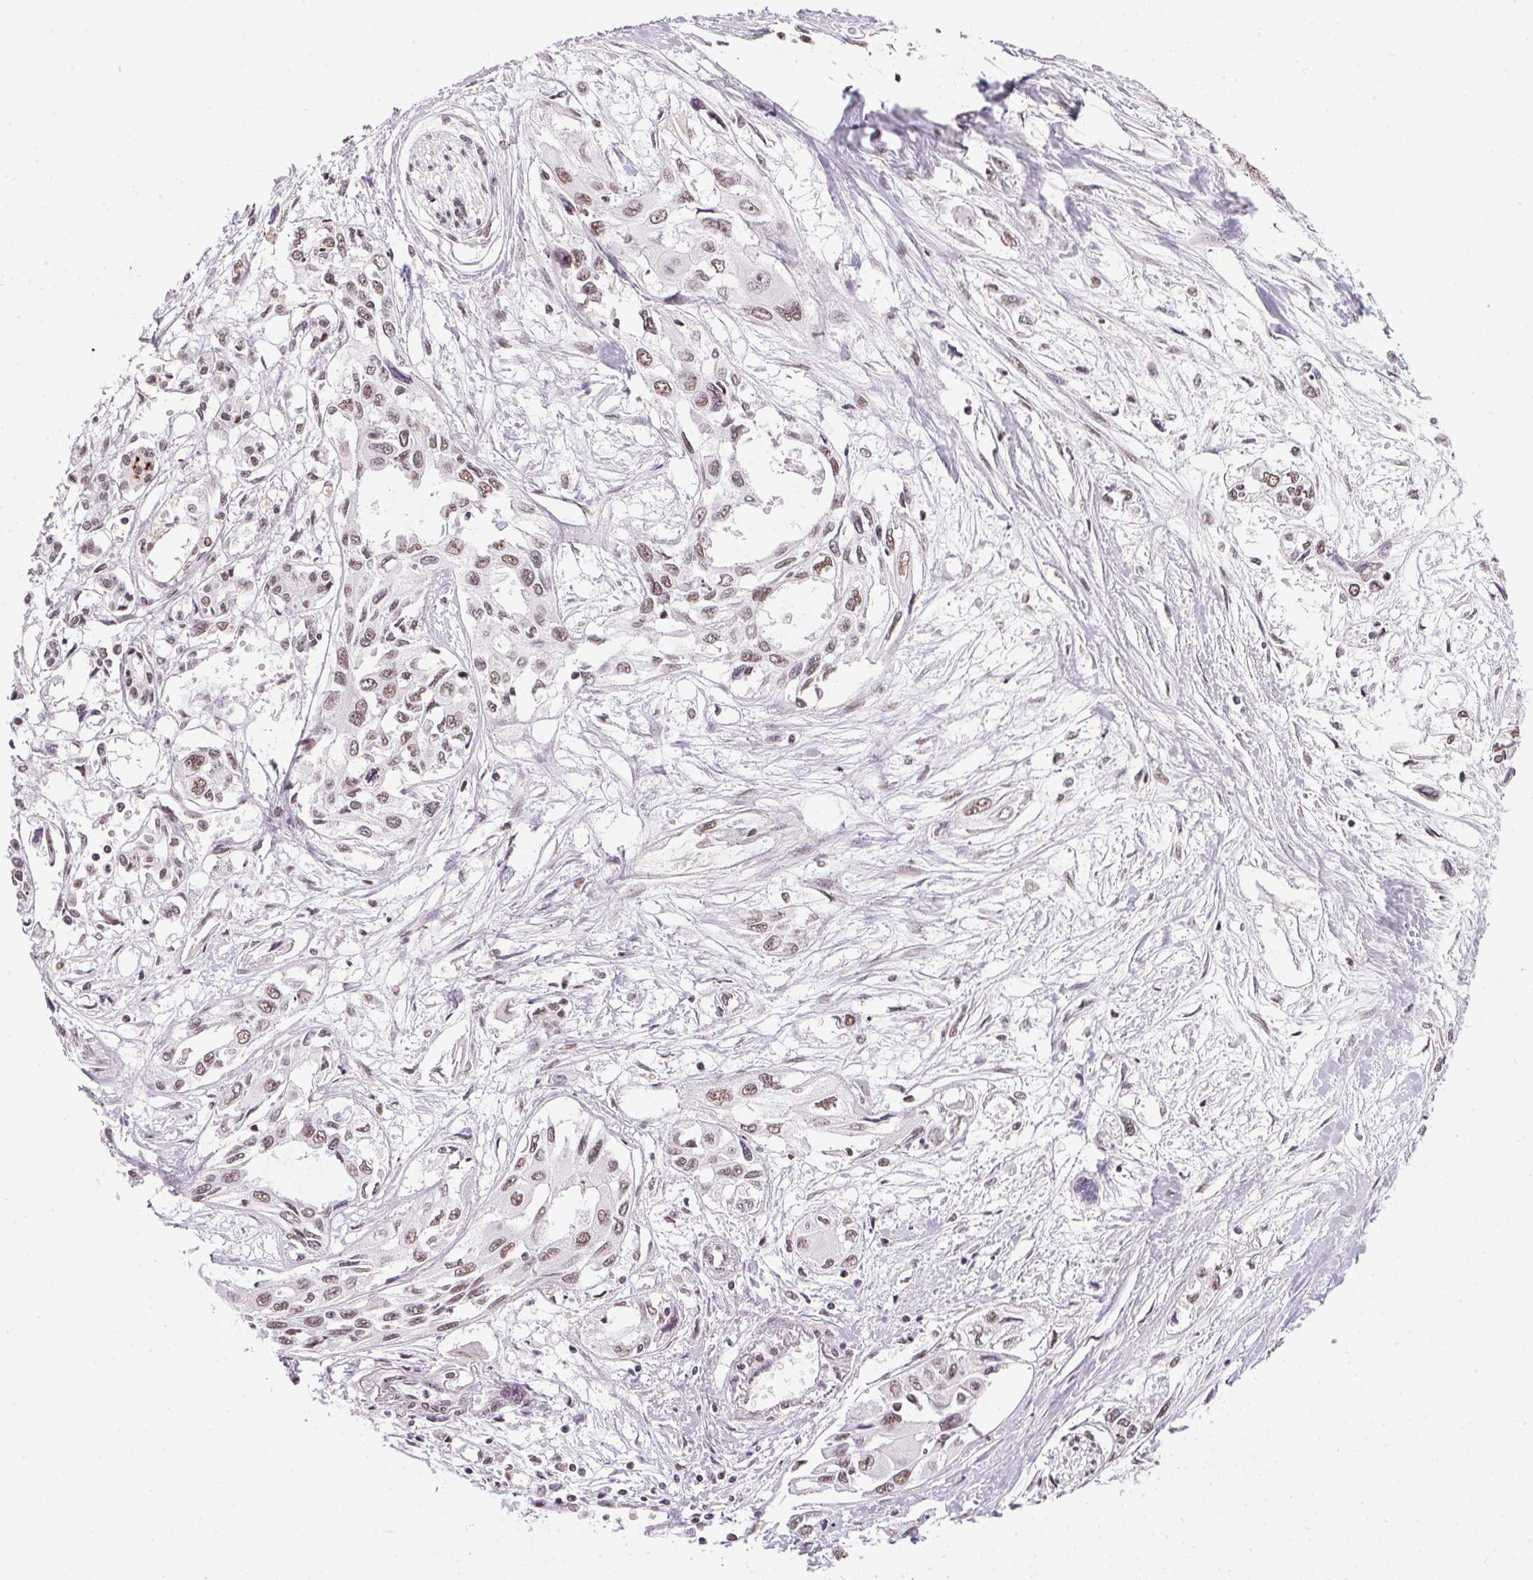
{"staining": {"intensity": "weak", "quantity": ">75%", "location": "nuclear"}, "tissue": "pancreatic cancer", "cell_type": "Tumor cells", "image_type": "cancer", "snomed": [{"axis": "morphology", "description": "Adenocarcinoma, NOS"}, {"axis": "topography", "description": "Pancreas"}], "caption": "IHC of human pancreatic cancer (adenocarcinoma) displays low levels of weak nuclear expression in approximately >75% of tumor cells.", "gene": "SRSF7", "patient": {"sex": "female", "age": 55}}